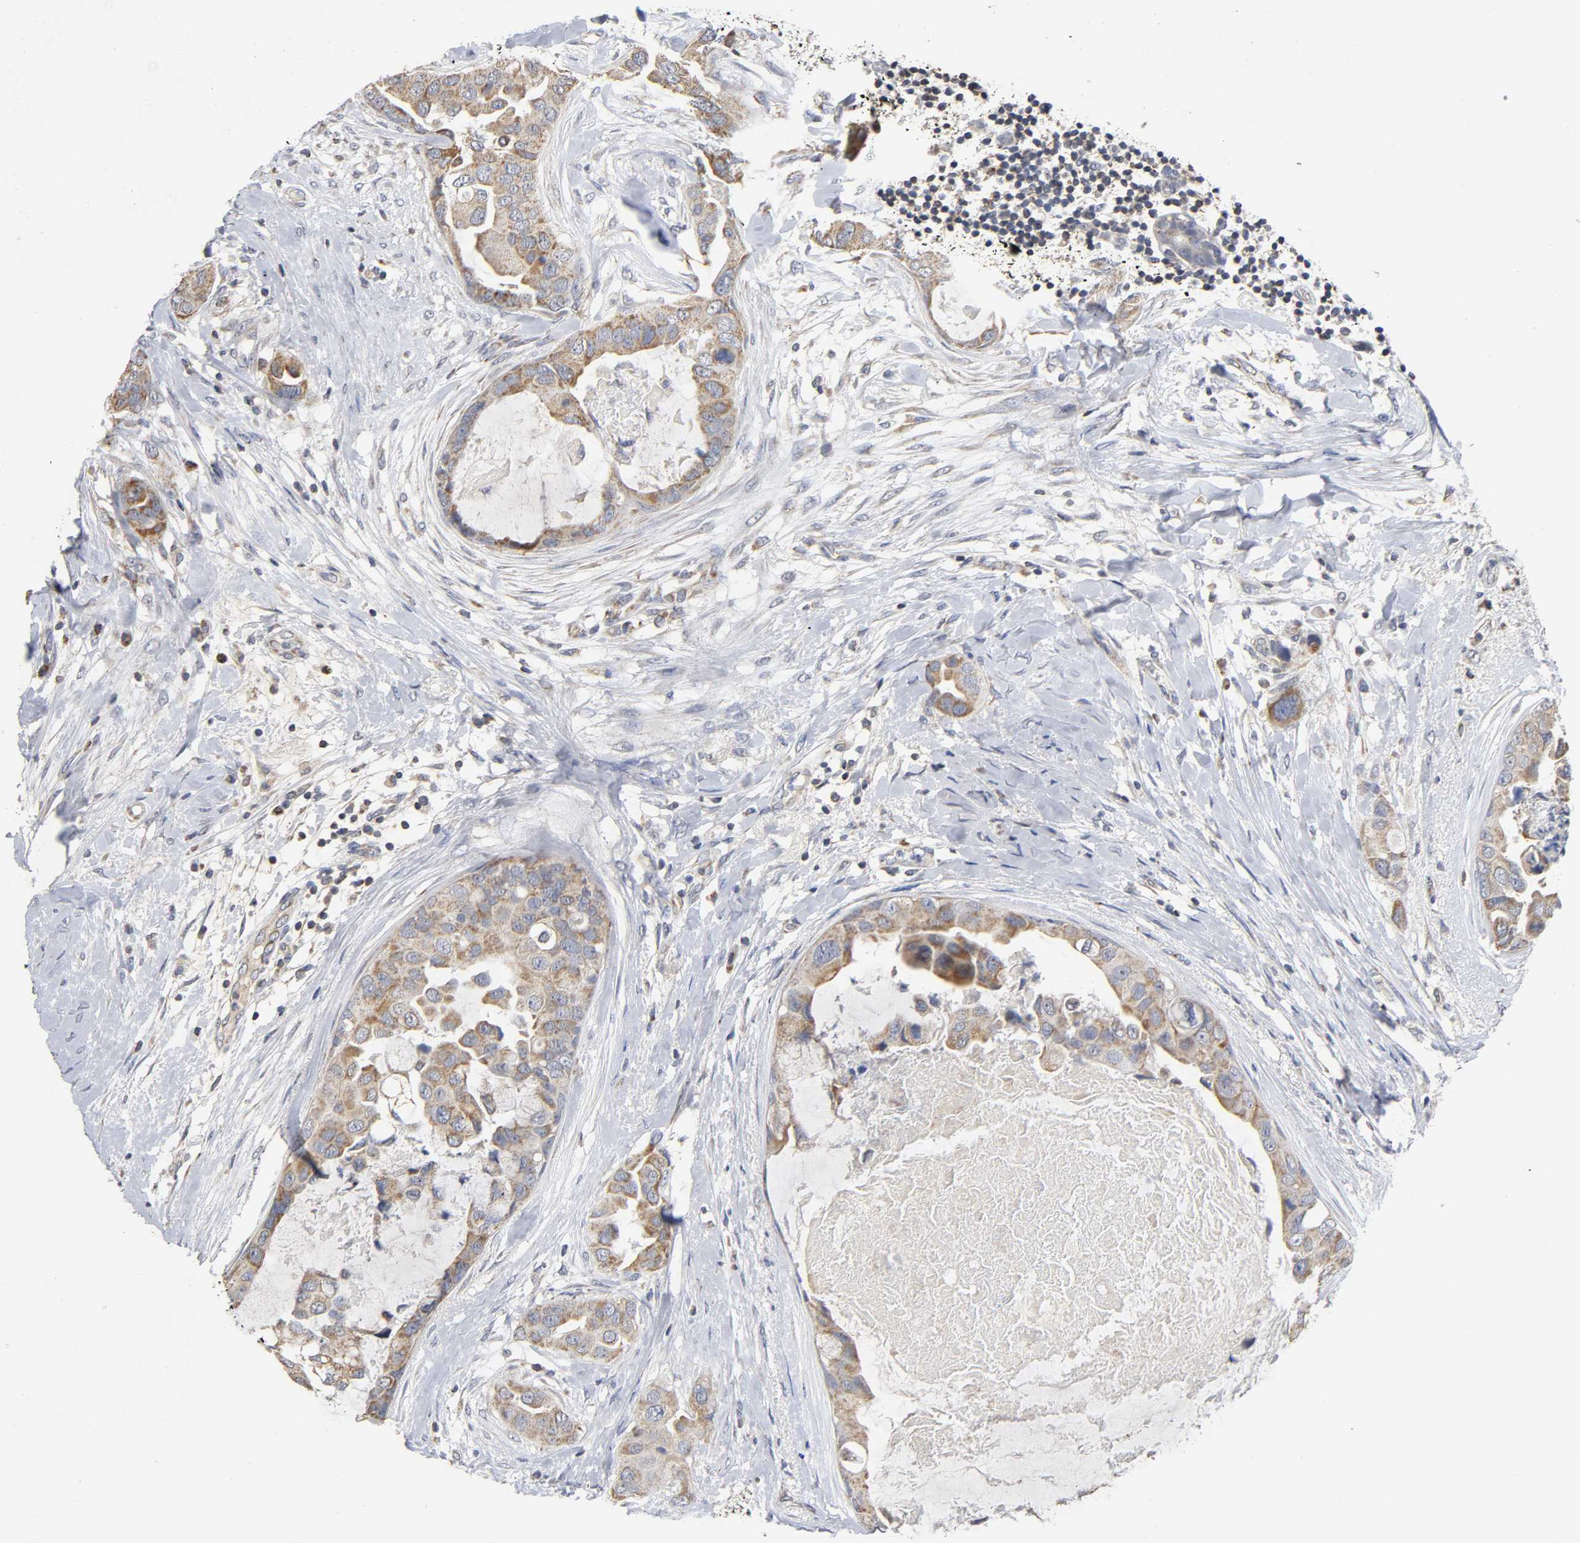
{"staining": {"intensity": "moderate", "quantity": ">75%", "location": "cytoplasmic/membranous"}, "tissue": "breast cancer", "cell_type": "Tumor cells", "image_type": "cancer", "snomed": [{"axis": "morphology", "description": "Duct carcinoma"}, {"axis": "topography", "description": "Breast"}], "caption": "Breast cancer stained with immunohistochemistry demonstrates moderate cytoplasmic/membranous positivity in about >75% of tumor cells. (Brightfield microscopy of DAB IHC at high magnification).", "gene": "SYT16", "patient": {"sex": "female", "age": 40}}